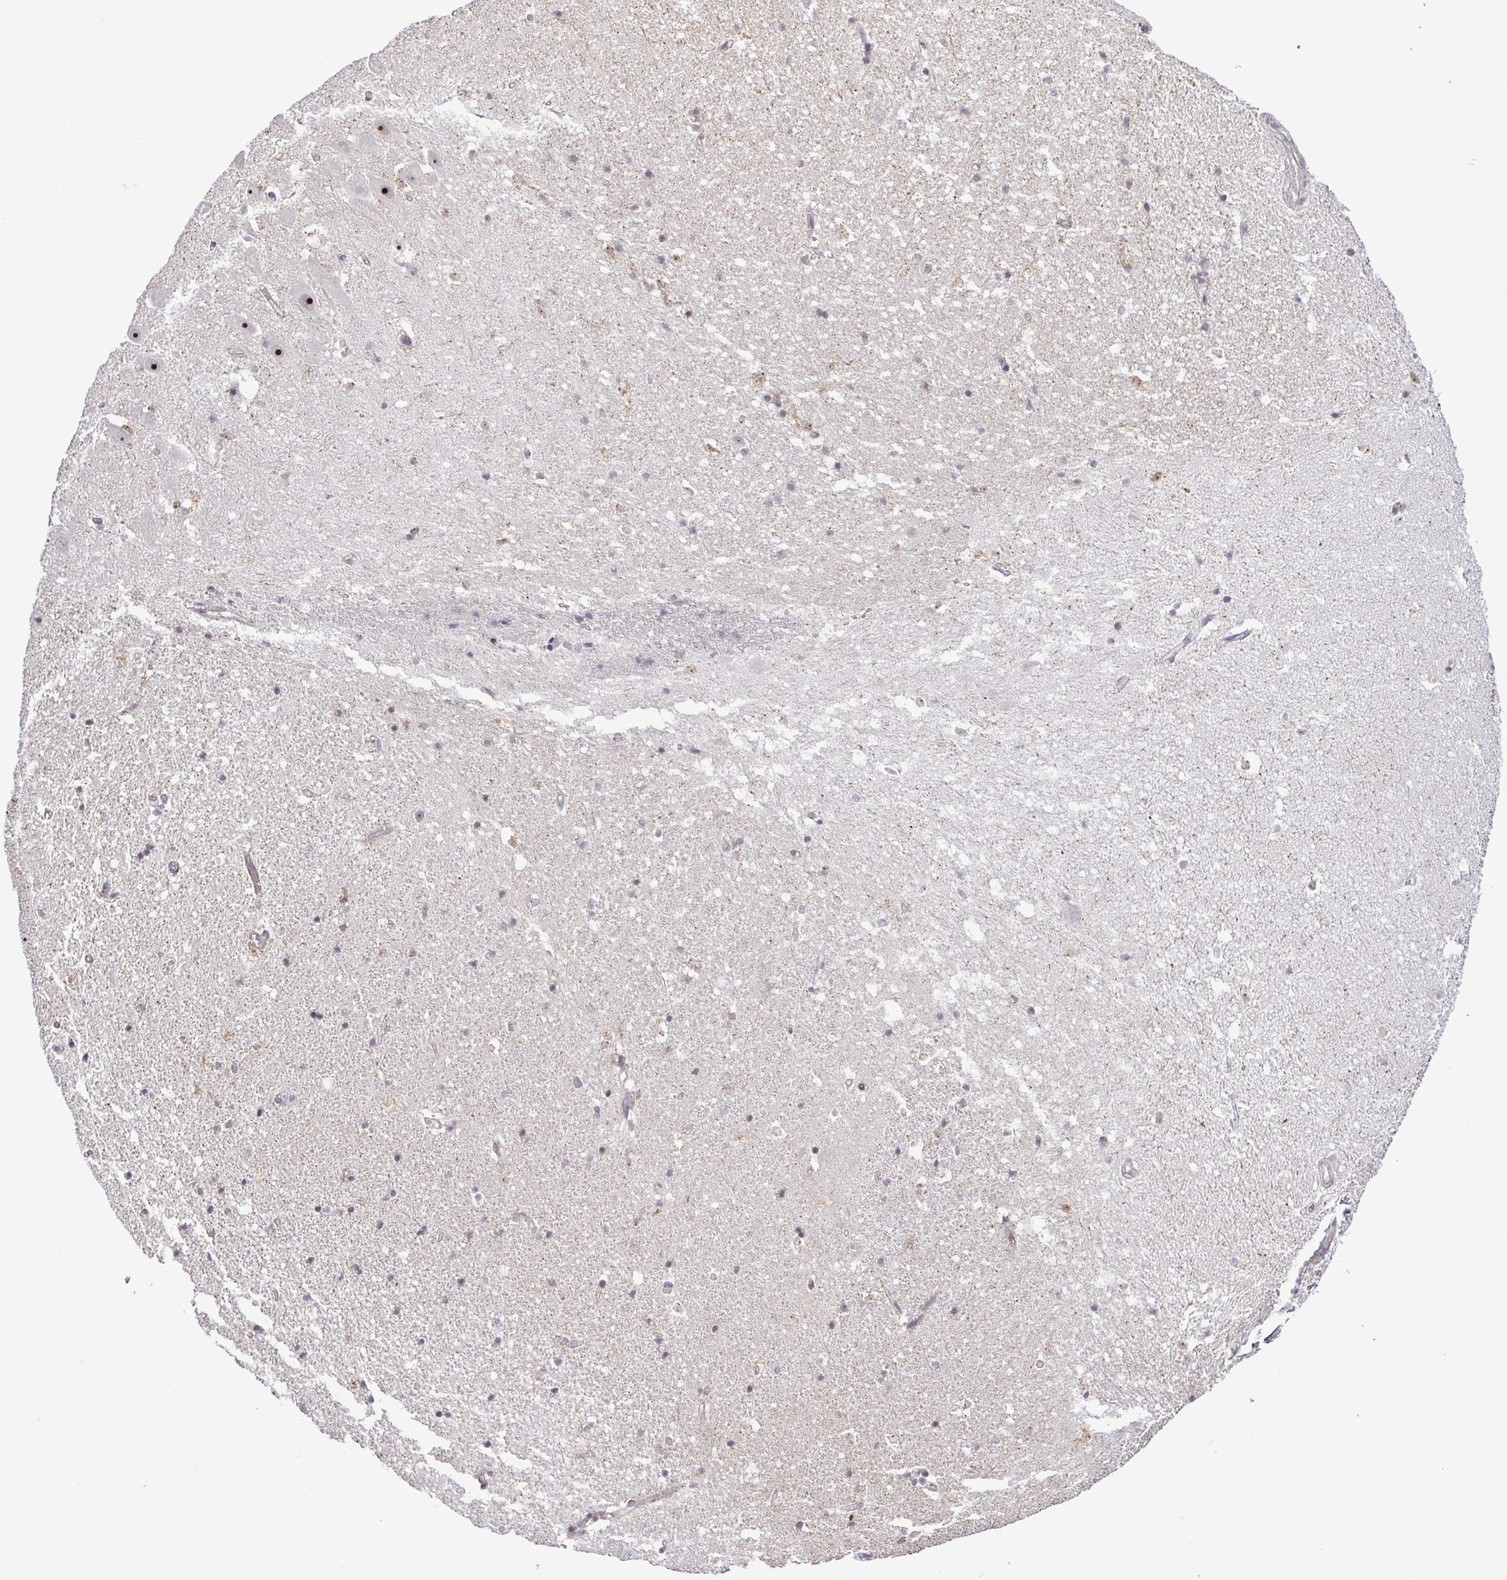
{"staining": {"intensity": "weak", "quantity": "<25%", "location": "nuclear"}, "tissue": "hippocampus", "cell_type": "Glial cells", "image_type": "normal", "snomed": [{"axis": "morphology", "description": "Normal tissue, NOS"}, {"axis": "topography", "description": "Hippocampus"}], "caption": "The image reveals no staining of glial cells in benign hippocampus. Nuclei are stained in blue.", "gene": "RSL24D1", "patient": {"sex": "male", "age": 63}}